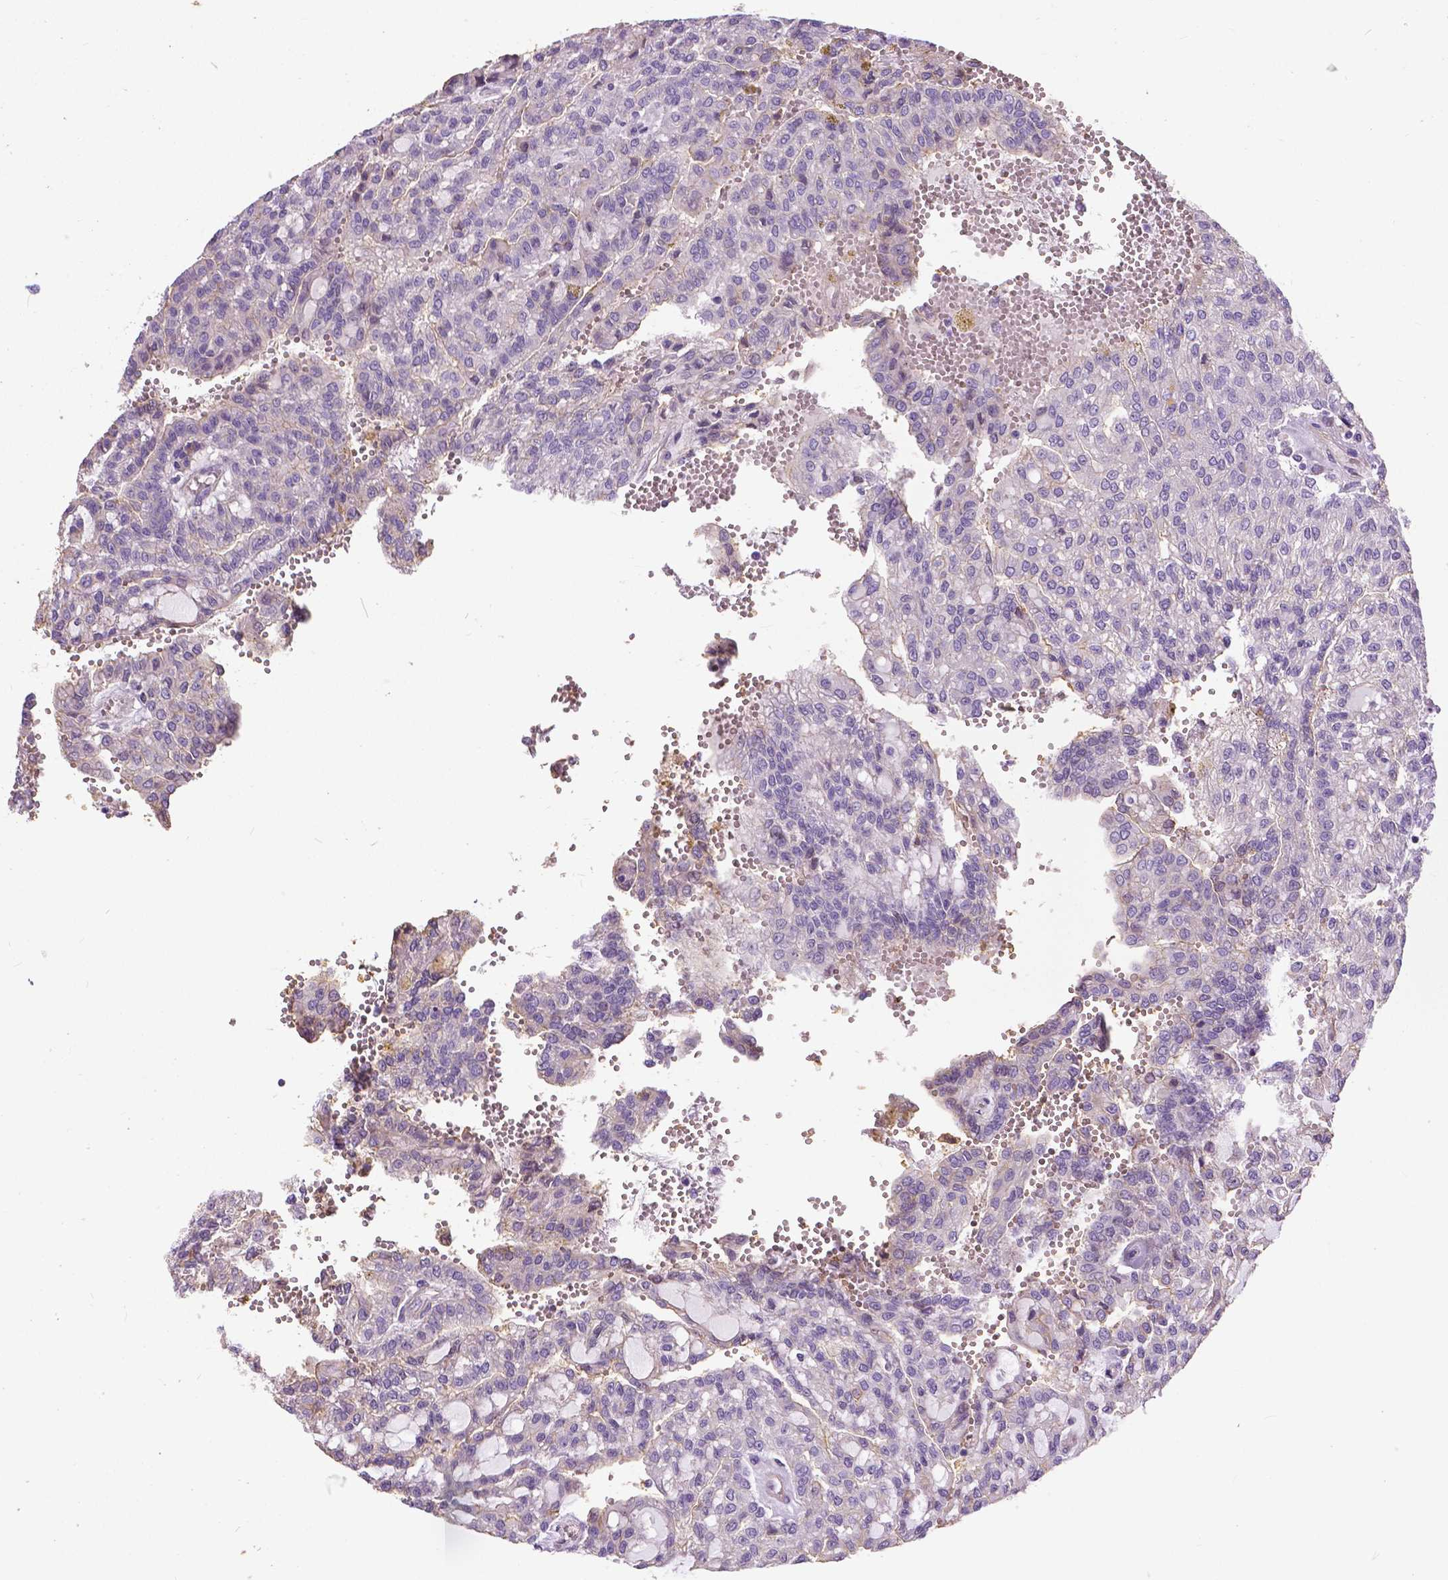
{"staining": {"intensity": "negative", "quantity": "none", "location": "none"}, "tissue": "renal cancer", "cell_type": "Tumor cells", "image_type": "cancer", "snomed": [{"axis": "morphology", "description": "Adenocarcinoma, NOS"}, {"axis": "topography", "description": "Kidney"}], "caption": "Photomicrograph shows no significant protein positivity in tumor cells of renal cancer.", "gene": "ANXA13", "patient": {"sex": "male", "age": 63}}